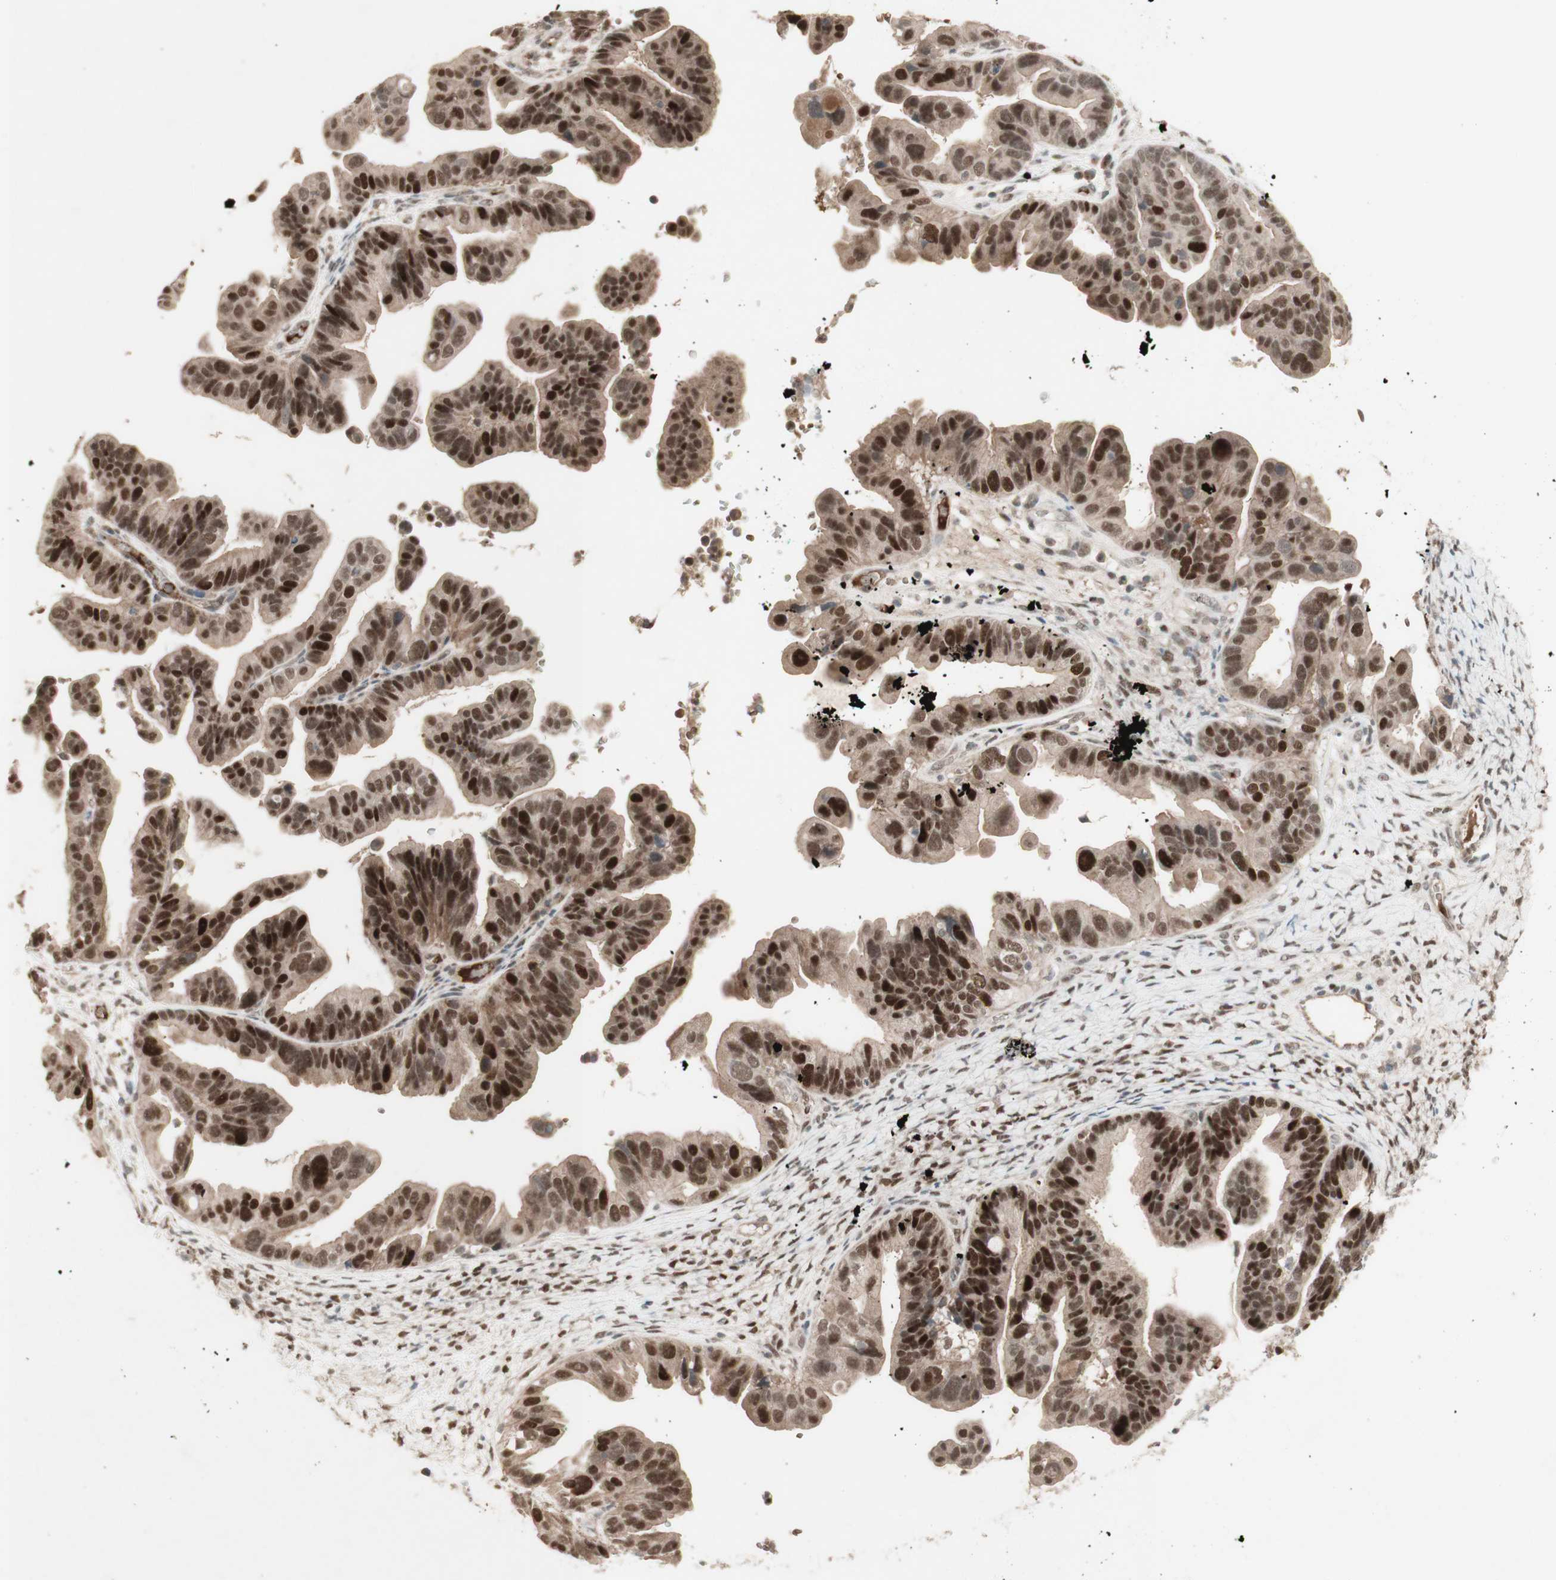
{"staining": {"intensity": "strong", "quantity": ">75%", "location": "cytoplasmic/membranous,nuclear"}, "tissue": "ovarian cancer", "cell_type": "Tumor cells", "image_type": "cancer", "snomed": [{"axis": "morphology", "description": "Cystadenocarcinoma, serous, NOS"}, {"axis": "topography", "description": "Ovary"}], "caption": "Approximately >75% of tumor cells in serous cystadenocarcinoma (ovarian) display strong cytoplasmic/membranous and nuclear protein expression as visualized by brown immunohistochemical staining.", "gene": "MSH6", "patient": {"sex": "female", "age": 56}}